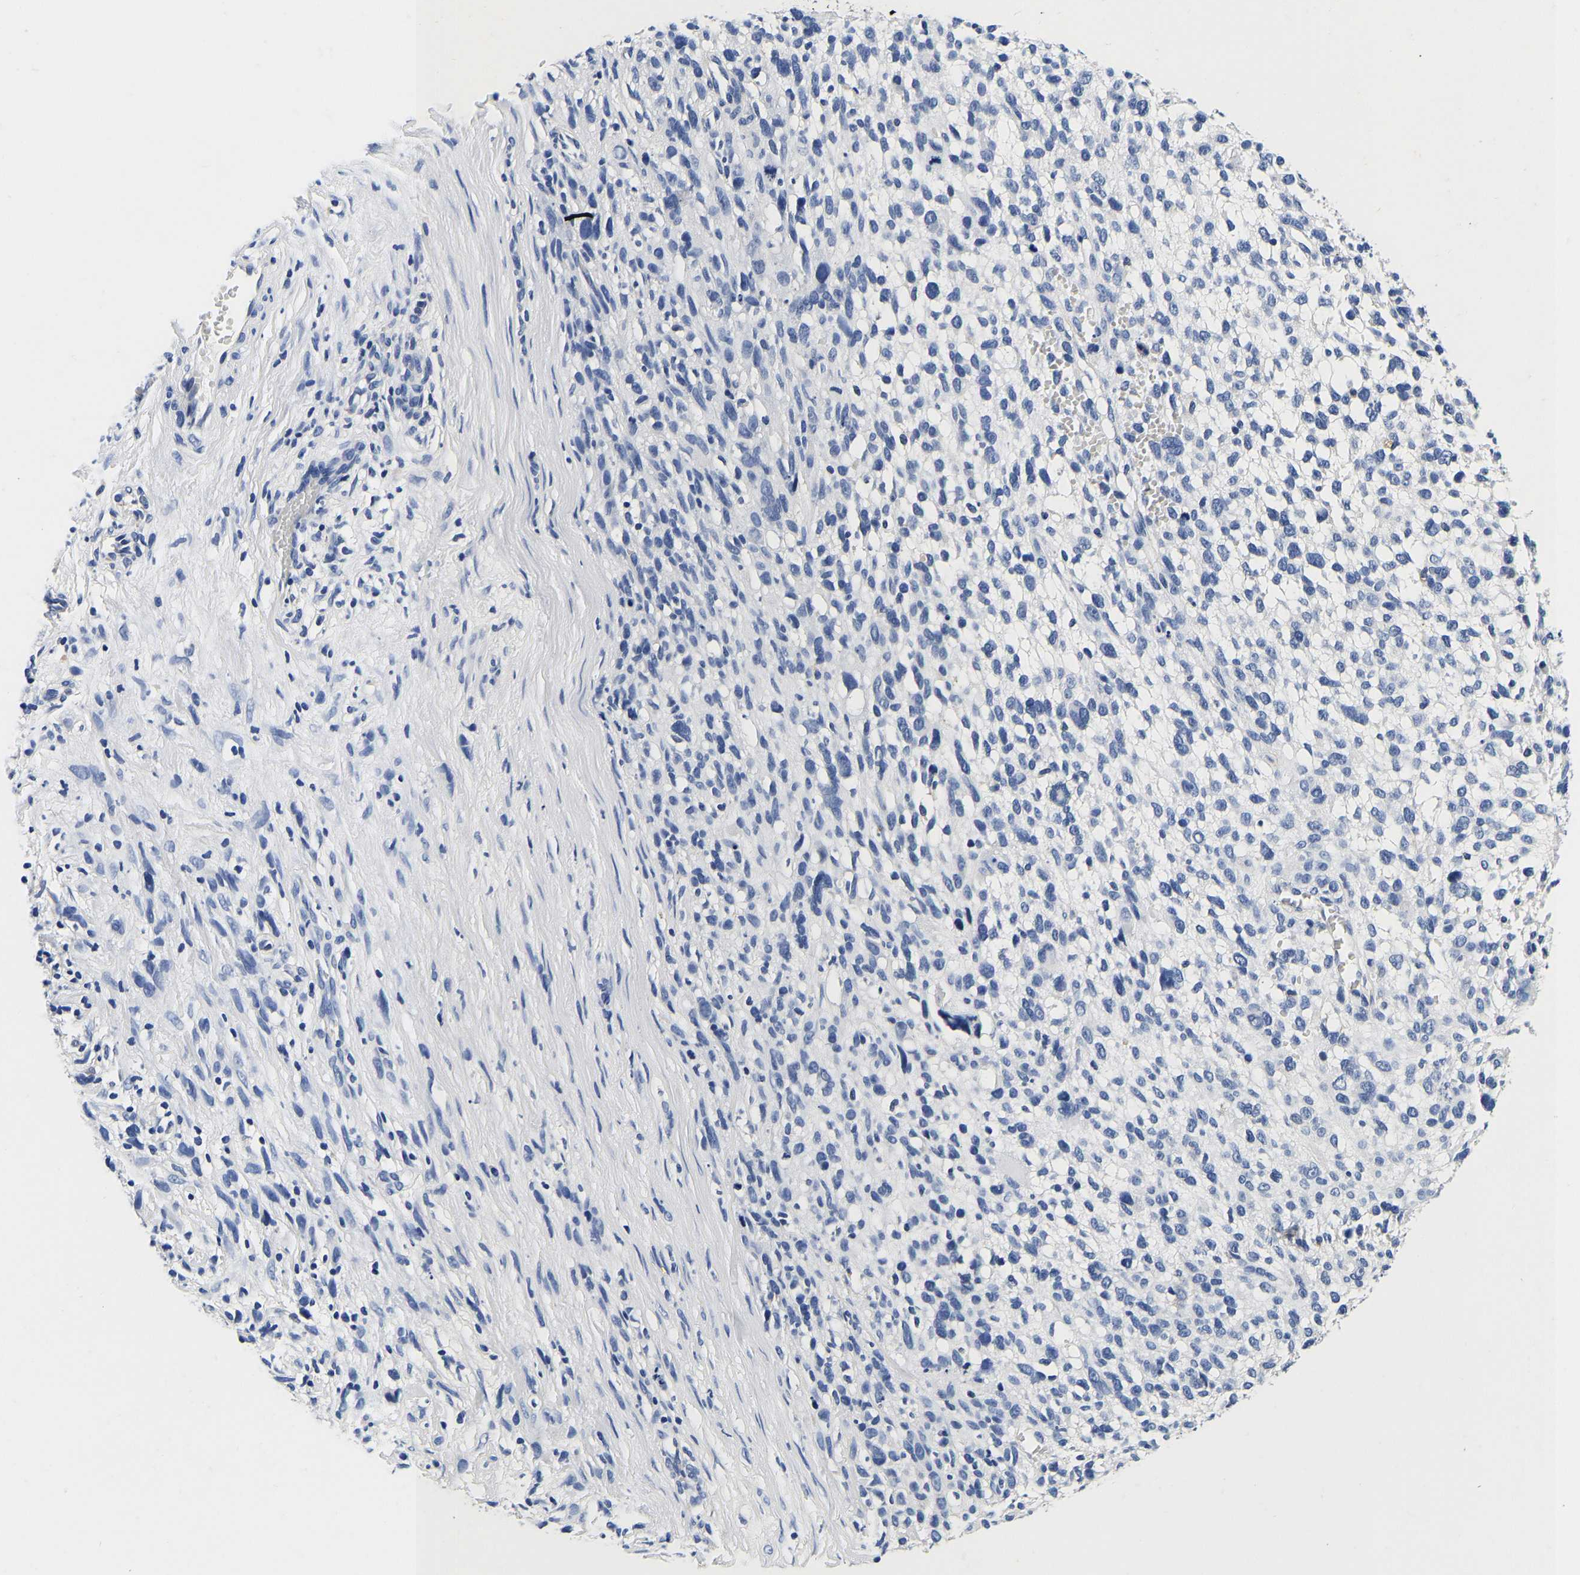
{"staining": {"intensity": "negative", "quantity": "none", "location": "none"}, "tissue": "melanoma", "cell_type": "Tumor cells", "image_type": "cancer", "snomed": [{"axis": "morphology", "description": "Malignant melanoma, NOS"}, {"axis": "topography", "description": "Skin"}], "caption": "IHC photomicrograph of neoplastic tissue: human malignant melanoma stained with DAB shows no significant protein expression in tumor cells.", "gene": "GRN", "patient": {"sex": "female", "age": 55}}